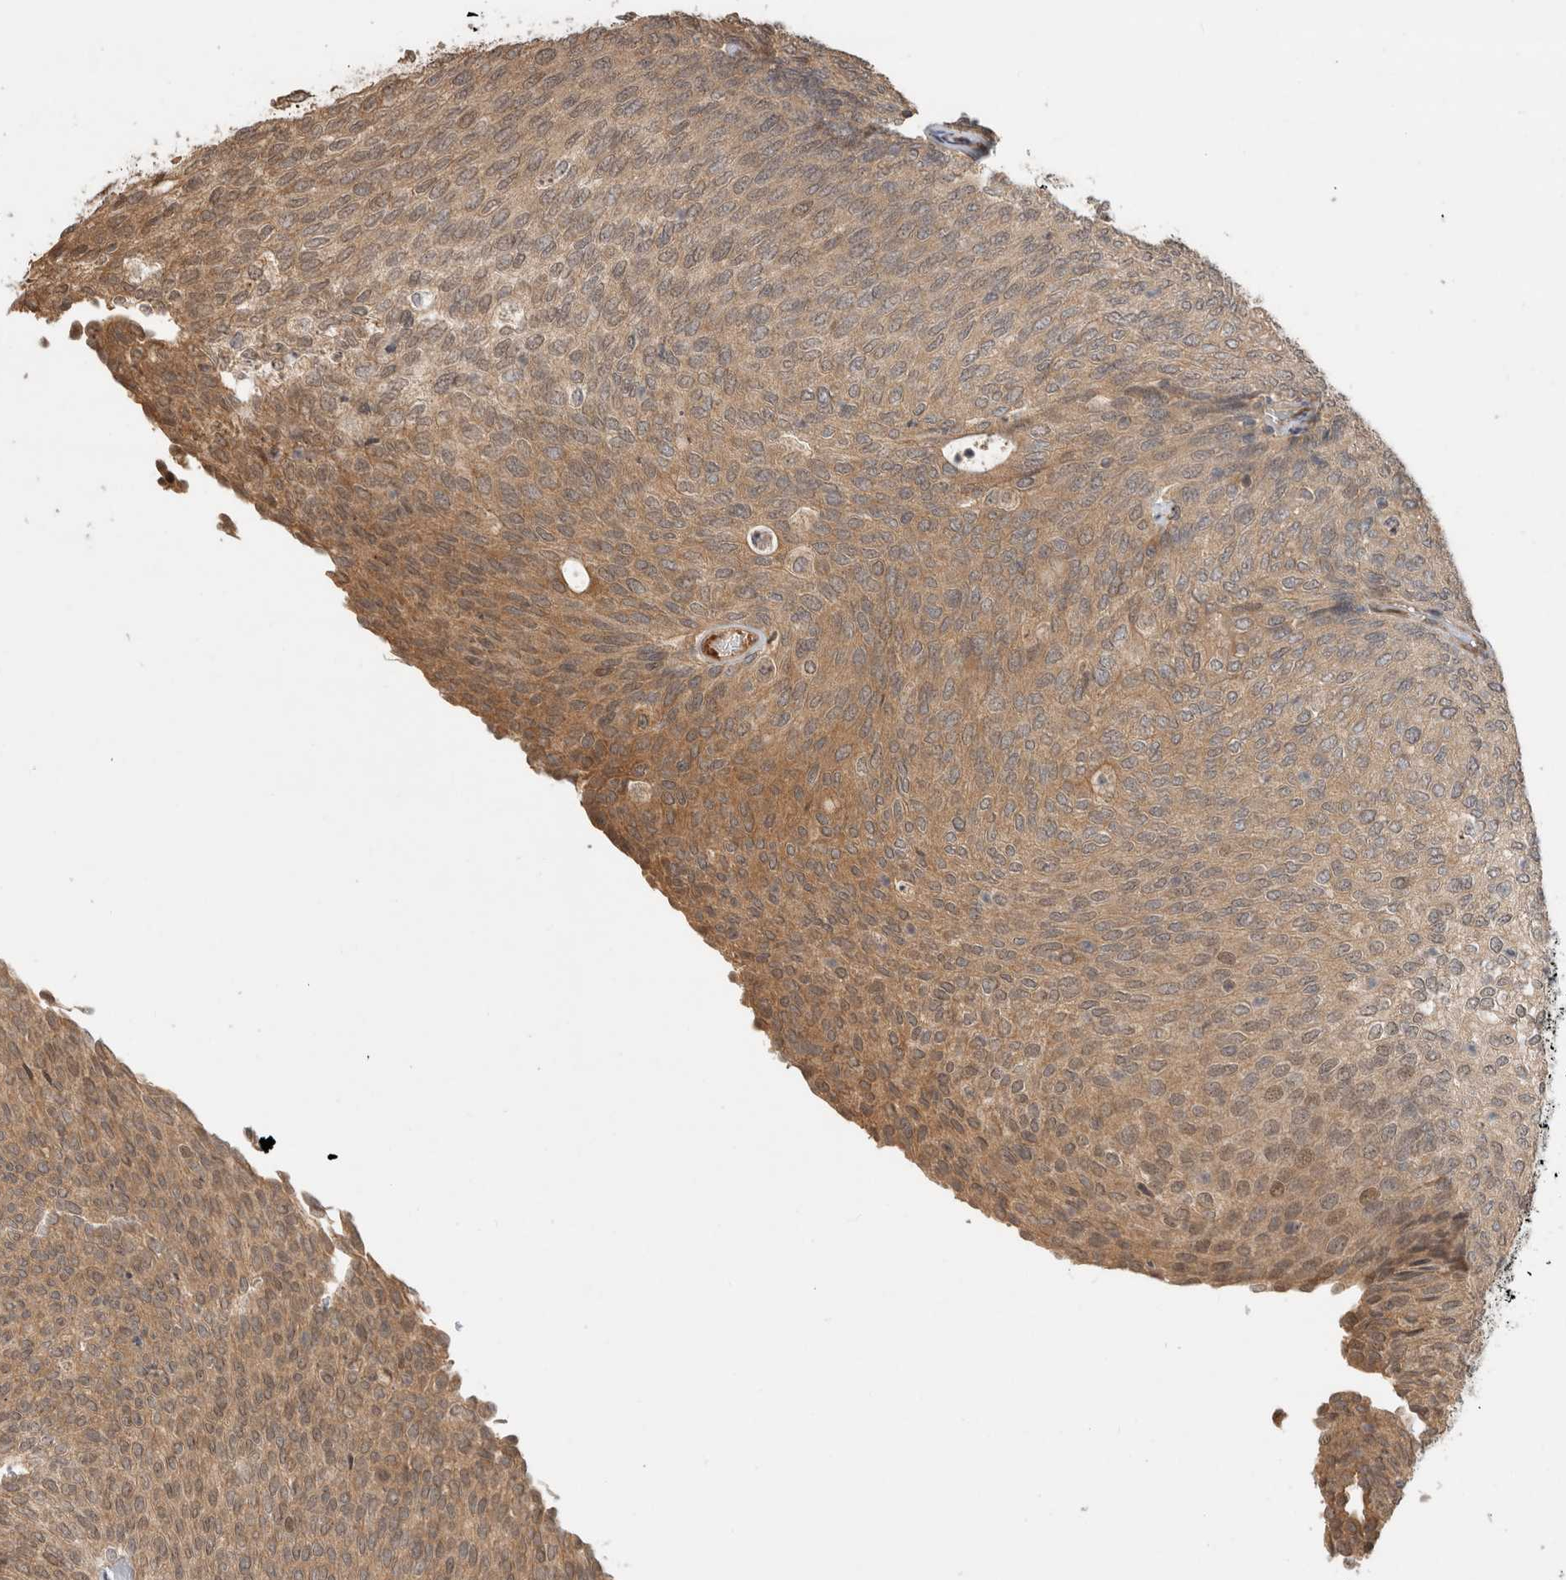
{"staining": {"intensity": "moderate", "quantity": "25%-75%", "location": "cytoplasmic/membranous"}, "tissue": "urothelial cancer", "cell_type": "Tumor cells", "image_type": "cancer", "snomed": [{"axis": "morphology", "description": "Urothelial carcinoma, Low grade"}, {"axis": "topography", "description": "Urinary bladder"}], "caption": "Moderate cytoplasmic/membranous positivity is identified in about 25%-75% of tumor cells in urothelial cancer.", "gene": "PITPNC1", "patient": {"sex": "female", "age": 79}}